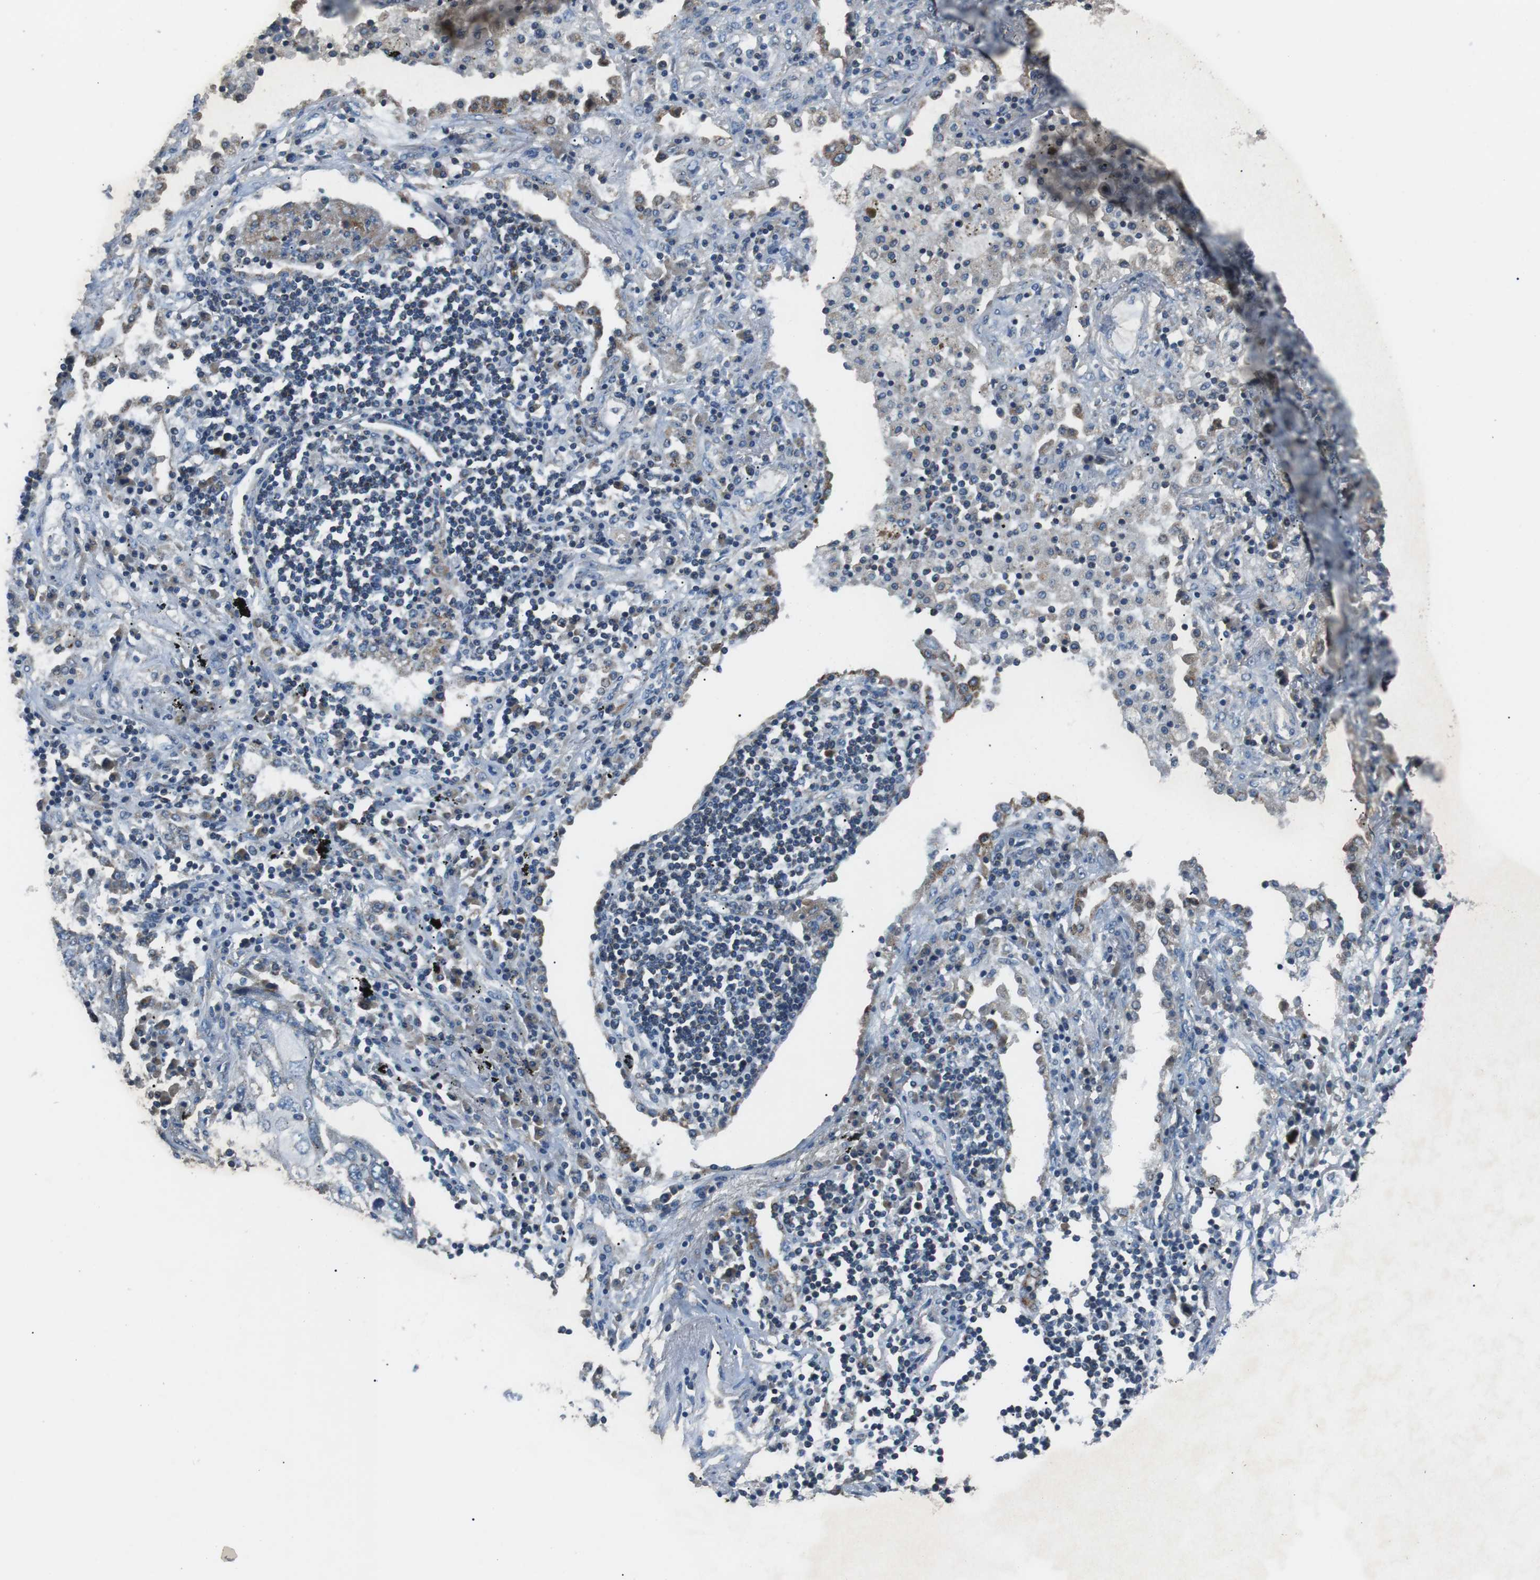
{"staining": {"intensity": "negative", "quantity": "none", "location": "none"}, "tissue": "lung cancer", "cell_type": "Tumor cells", "image_type": "cancer", "snomed": [{"axis": "morphology", "description": "Squamous cell carcinoma, NOS"}, {"axis": "topography", "description": "Lung"}], "caption": "A high-resolution photomicrograph shows IHC staining of lung cancer, which exhibits no significant positivity in tumor cells.", "gene": "FAM3B", "patient": {"sex": "female", "age": 63}}